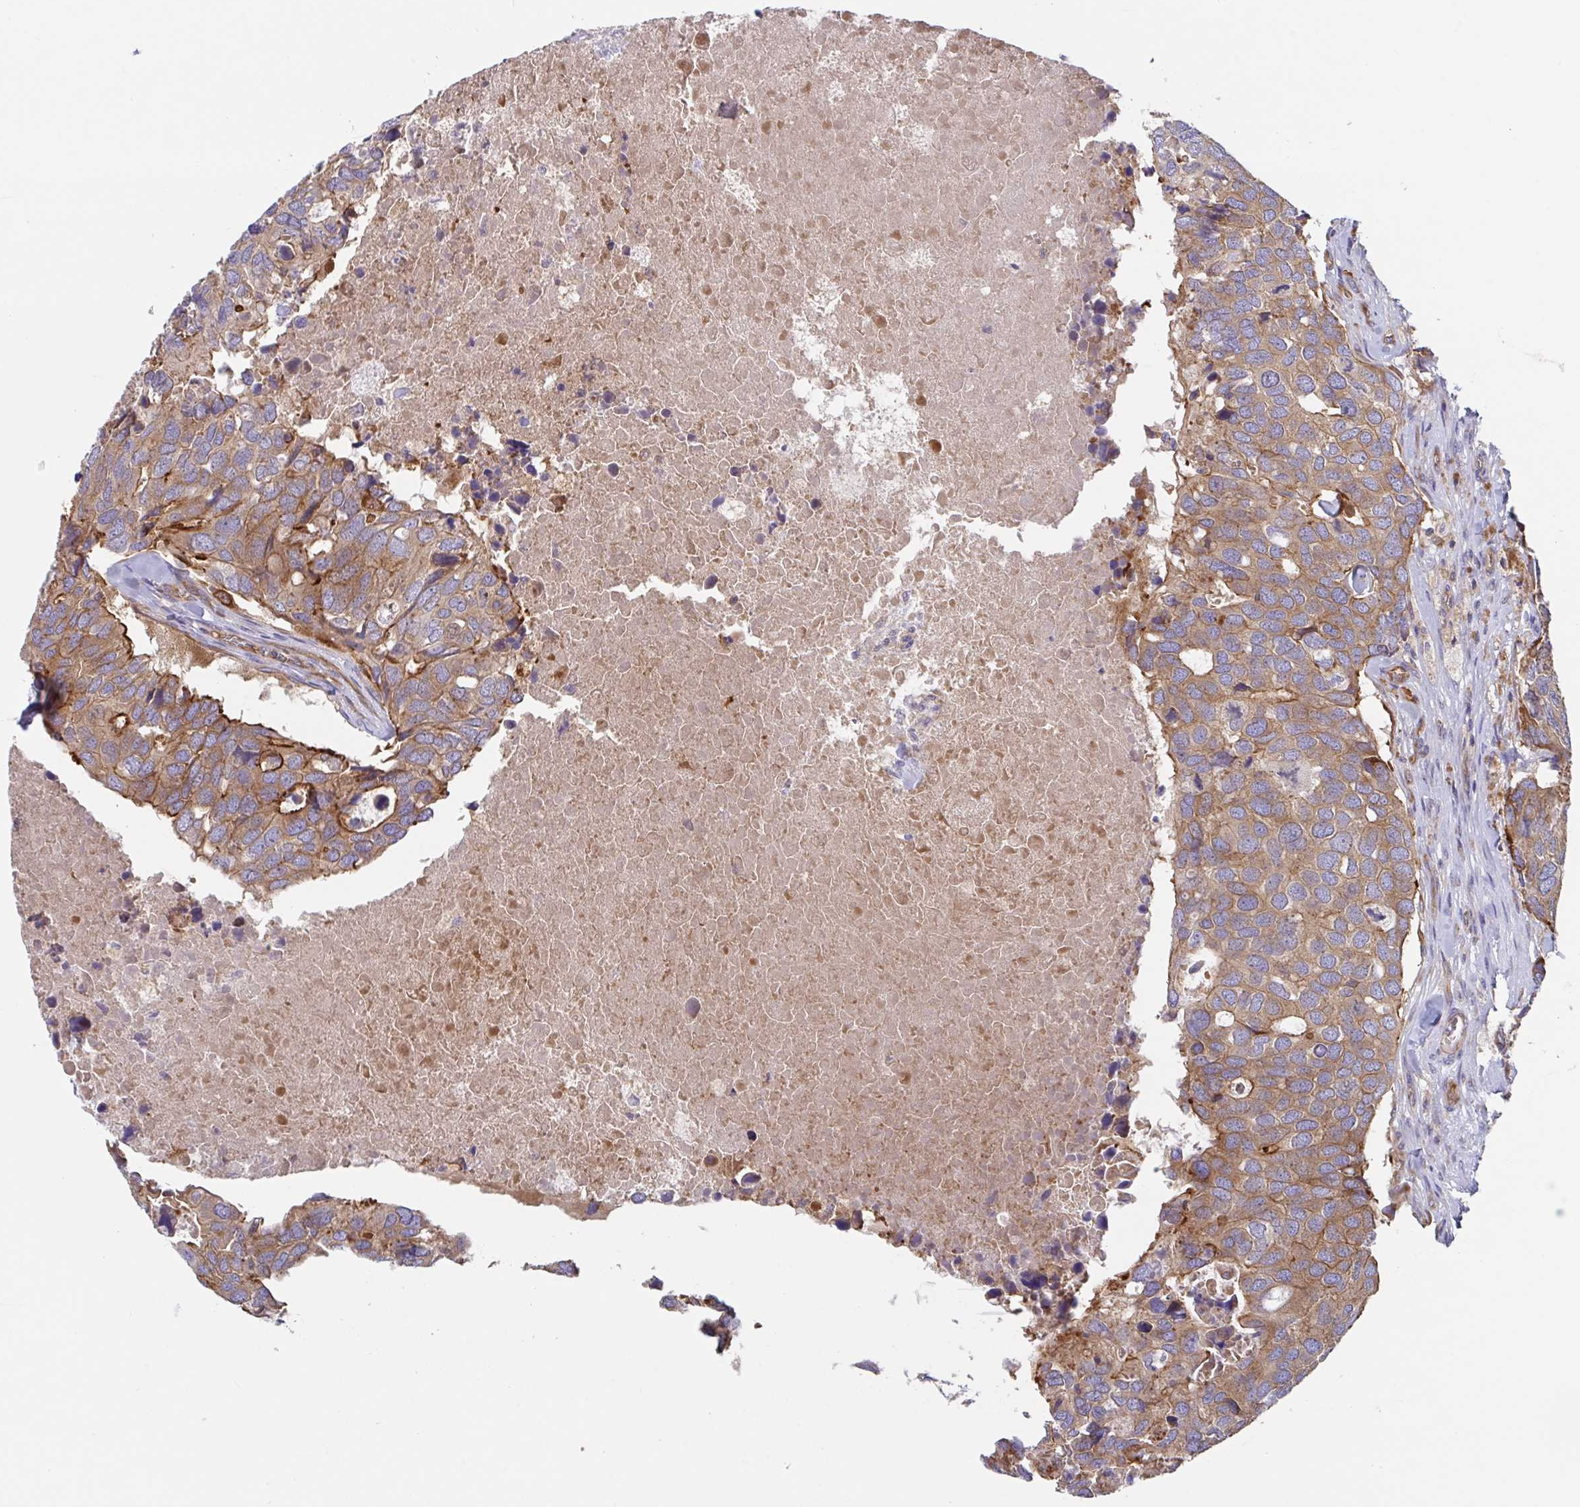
{"staining": {"intensity": "moderate", "quantity": ">75%", "location": "cytoplasmic/membranous"}, "tissue": "breast cancer", "cell_type": "Tumor cells", "image_type": "cancer", "snomed": [{"axis": "morphology", "description": "Duct carcinoma"}, {"axis": "topography", "description": "Breast"}], "caption": "Intraductal carcinoma (breast) tissue reveals moderate cytoplasmic/membranous expression in about >75% of tumor cells Immunohistochemistry (ihc) stains the protein in brown and the nuclei are stained blue.", "gene": "YARS2", "patient": {"sex": "female", "age": 83}}